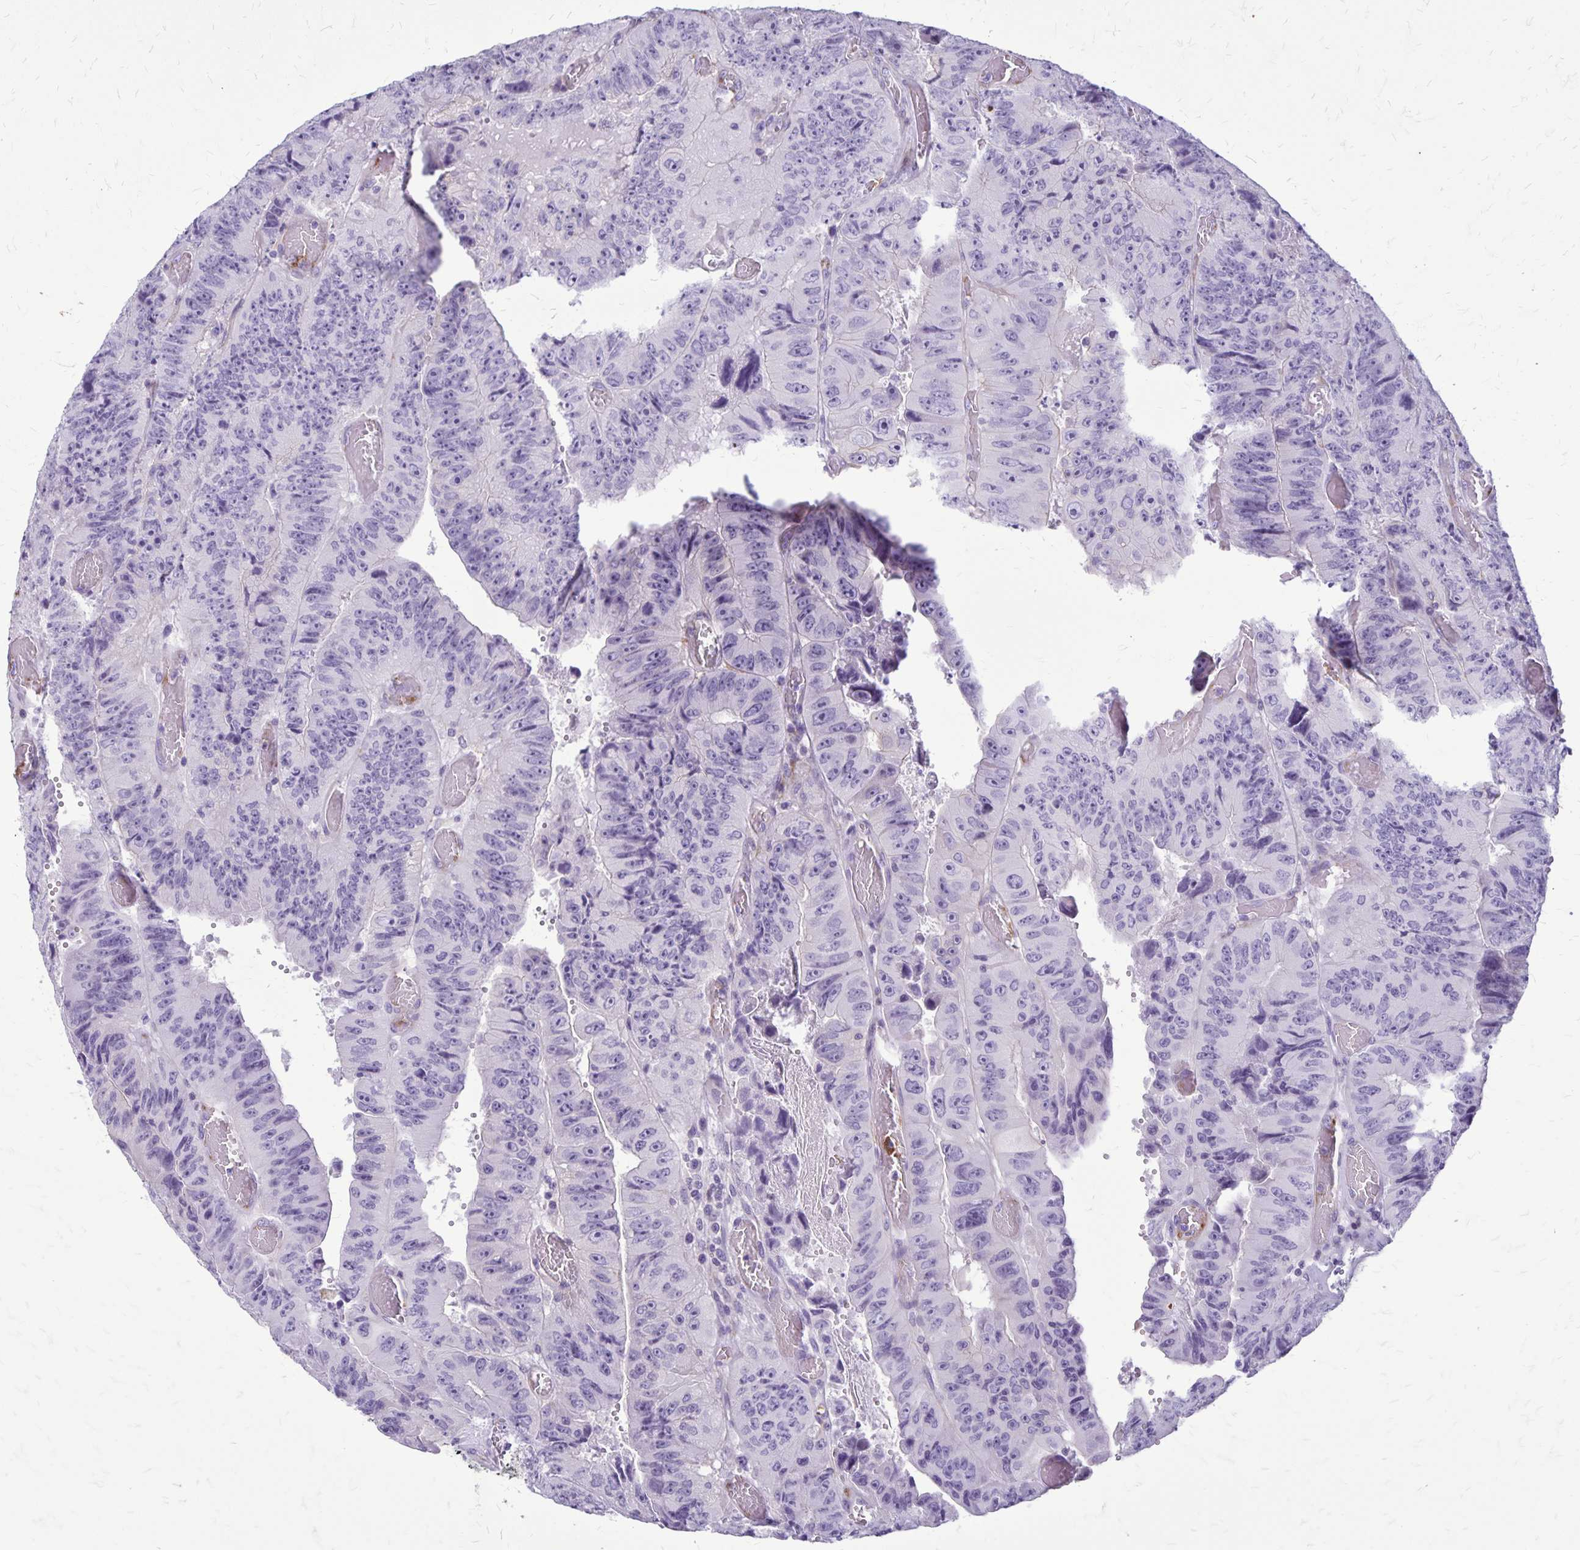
{"staining": {"intensity": "negative", "quantity": "none", "location": "none"}, "tissue": "colorectal cancer", "cell_type": "Tumor cells", "image_type": "cancer", "snomed": [{"axis": "morphology", "description": "Adenocarcinoma, NOS"}, {"axis": "topography", "description": "Colon"}], "caption": "Immunohistochemistry (IHC) micrograph of neoplastic tissue: colorectal adenocarcinoma stained with DAB reveals no significant protein staining in tumor cells.", "gene": "GP9", "patient": {"sex": "female", "age": 84}}